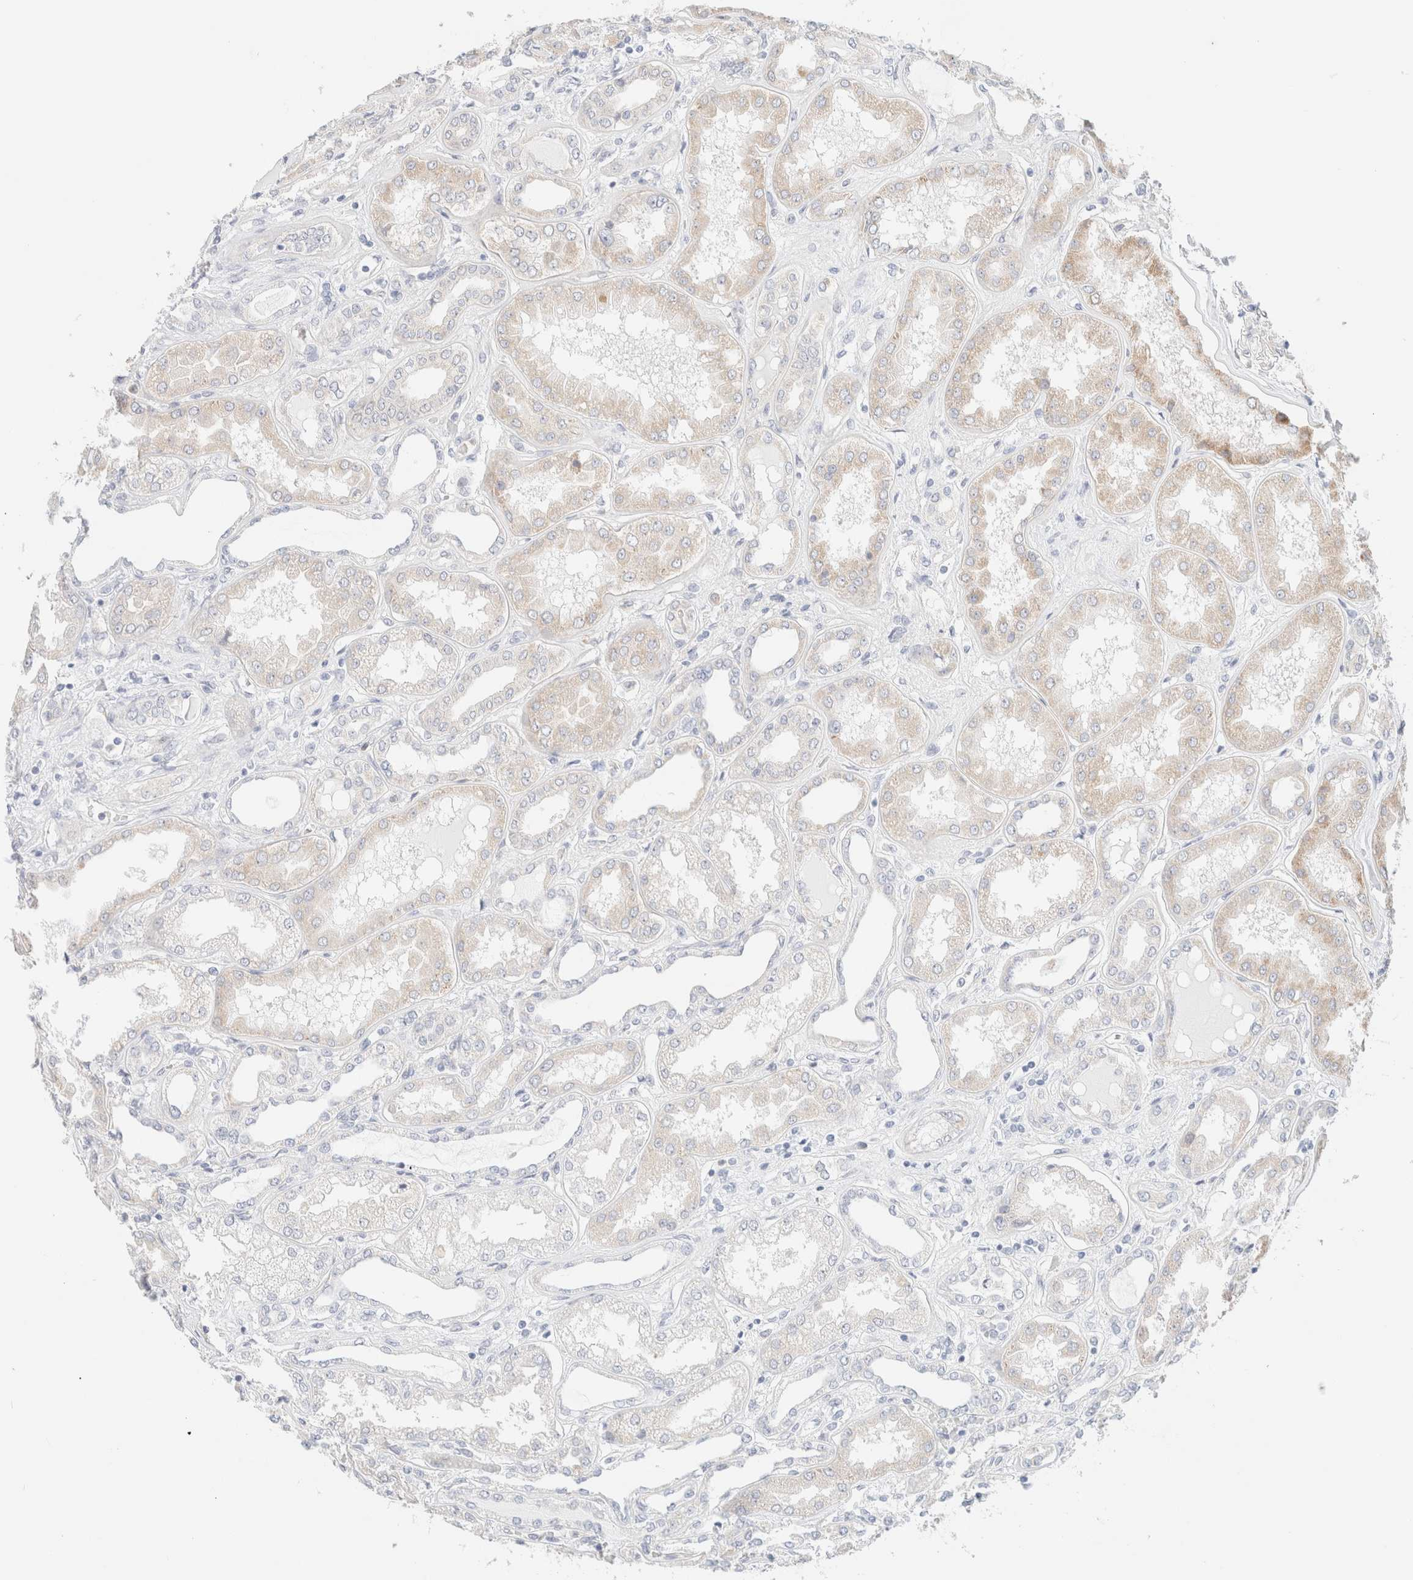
{"staining": {"intensity": "negative", "quantity": "none", "location": "none"}, "tissue": "kidney", "cell_type": "Cells in glomeruli", "image_type": "normal", "snomed": [{"axis": "morphology", "description": "Normal tissue, NOS"}, {"axis": "topography", "description": "Kidney"}], "caption": "DAB (3,3'-diaminobenzidine) immunohistochemical staining of benign human kidney demonstrates no significant staining in cells in glomeruli.", "gene": "UNC13B", "patient": {"sex": "female", "age": 56}}